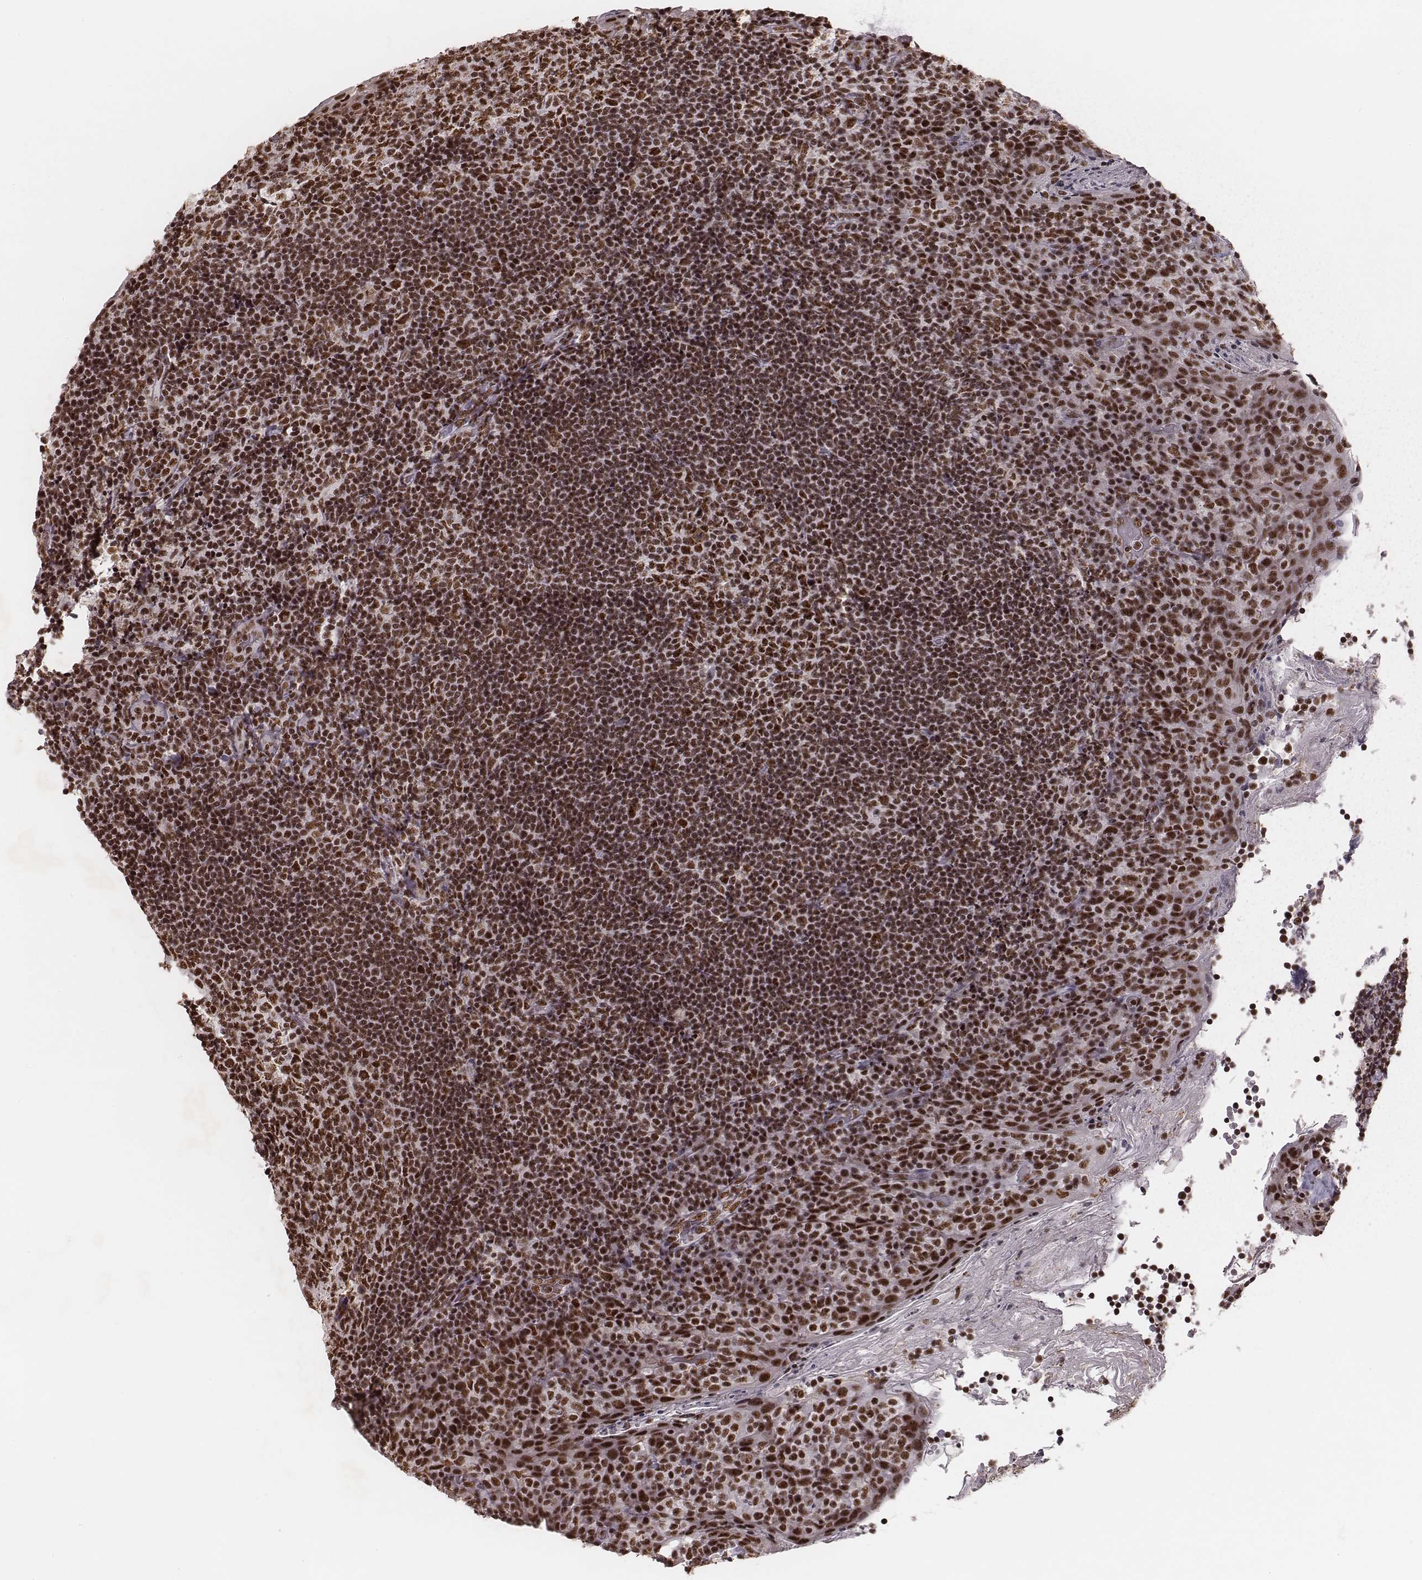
{"staining": {"intensity": "strong", "quantity": ">75%", "location": "nuclear"}, "tissue": "tonsil", "cell_type": "Germinal center cells", "image_type": "normal", "snomed": [{"axis": "morphology", "description": "Normal tissue, NOS"}, {"axis": "topography", "description": "Tonsil"}], "caption": "The micrograph displays immunohistochemical staining of normal tonsil. There is strong nuclear positivity is present in about >75% of germinal center cells.", "gene": "LUC7L", "patient": {"sex": "female", "age": 10}}